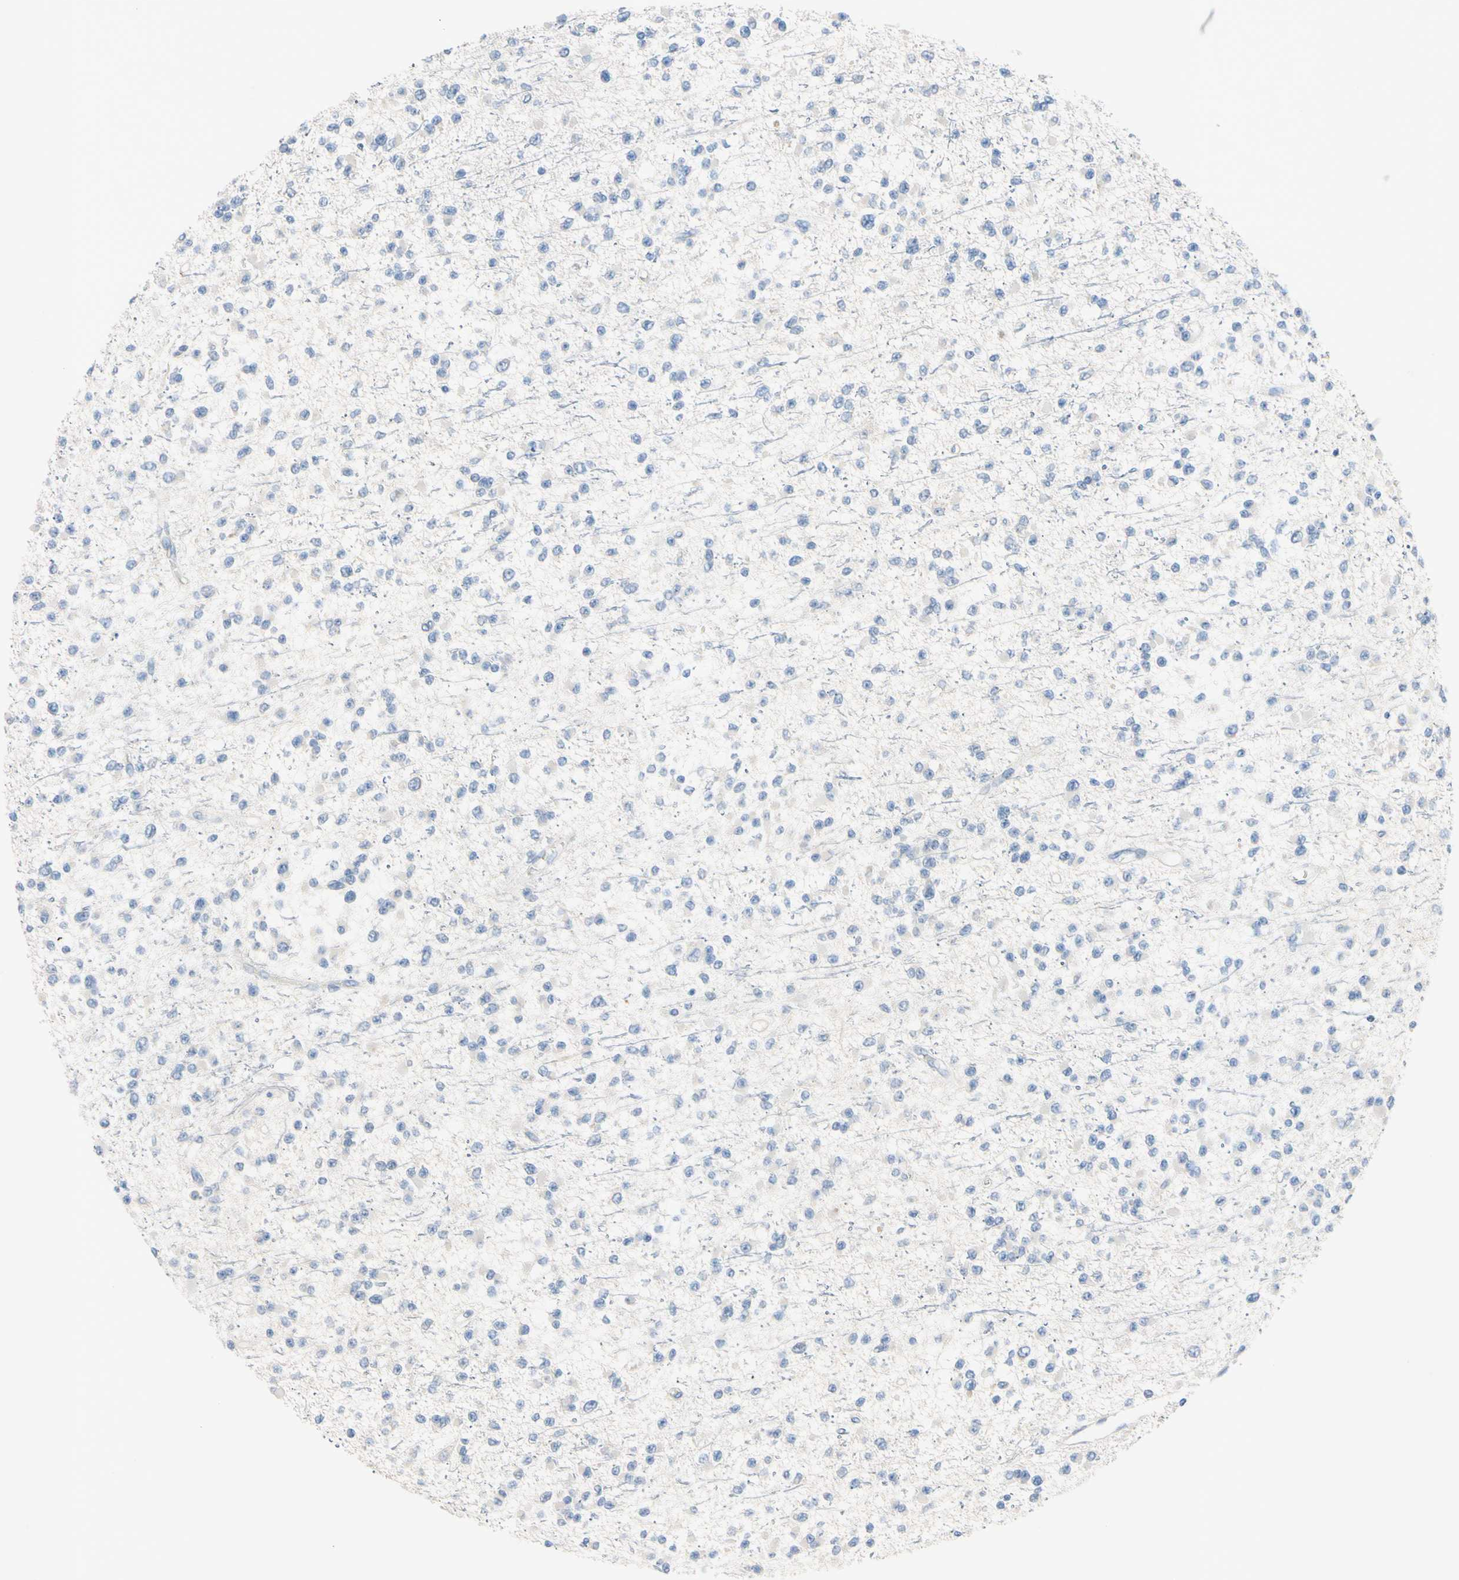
{"staining": {"intensity": "negative", "quantity": "none", "location": "none"}, "tissue": "glioma", "cell_type": "Tumor cells", "image_type": "cancer", "snomed": [{"axis": "morphology", "description": "Glioma, malignant, Low grade"}, {"axis": "topography", "description": "Brain"}], "caption": "The photomicrograph displays no staining of tumor cells in glioma.", "gene": "MARK1", "patient": {"sex": "female", "age": 22}}